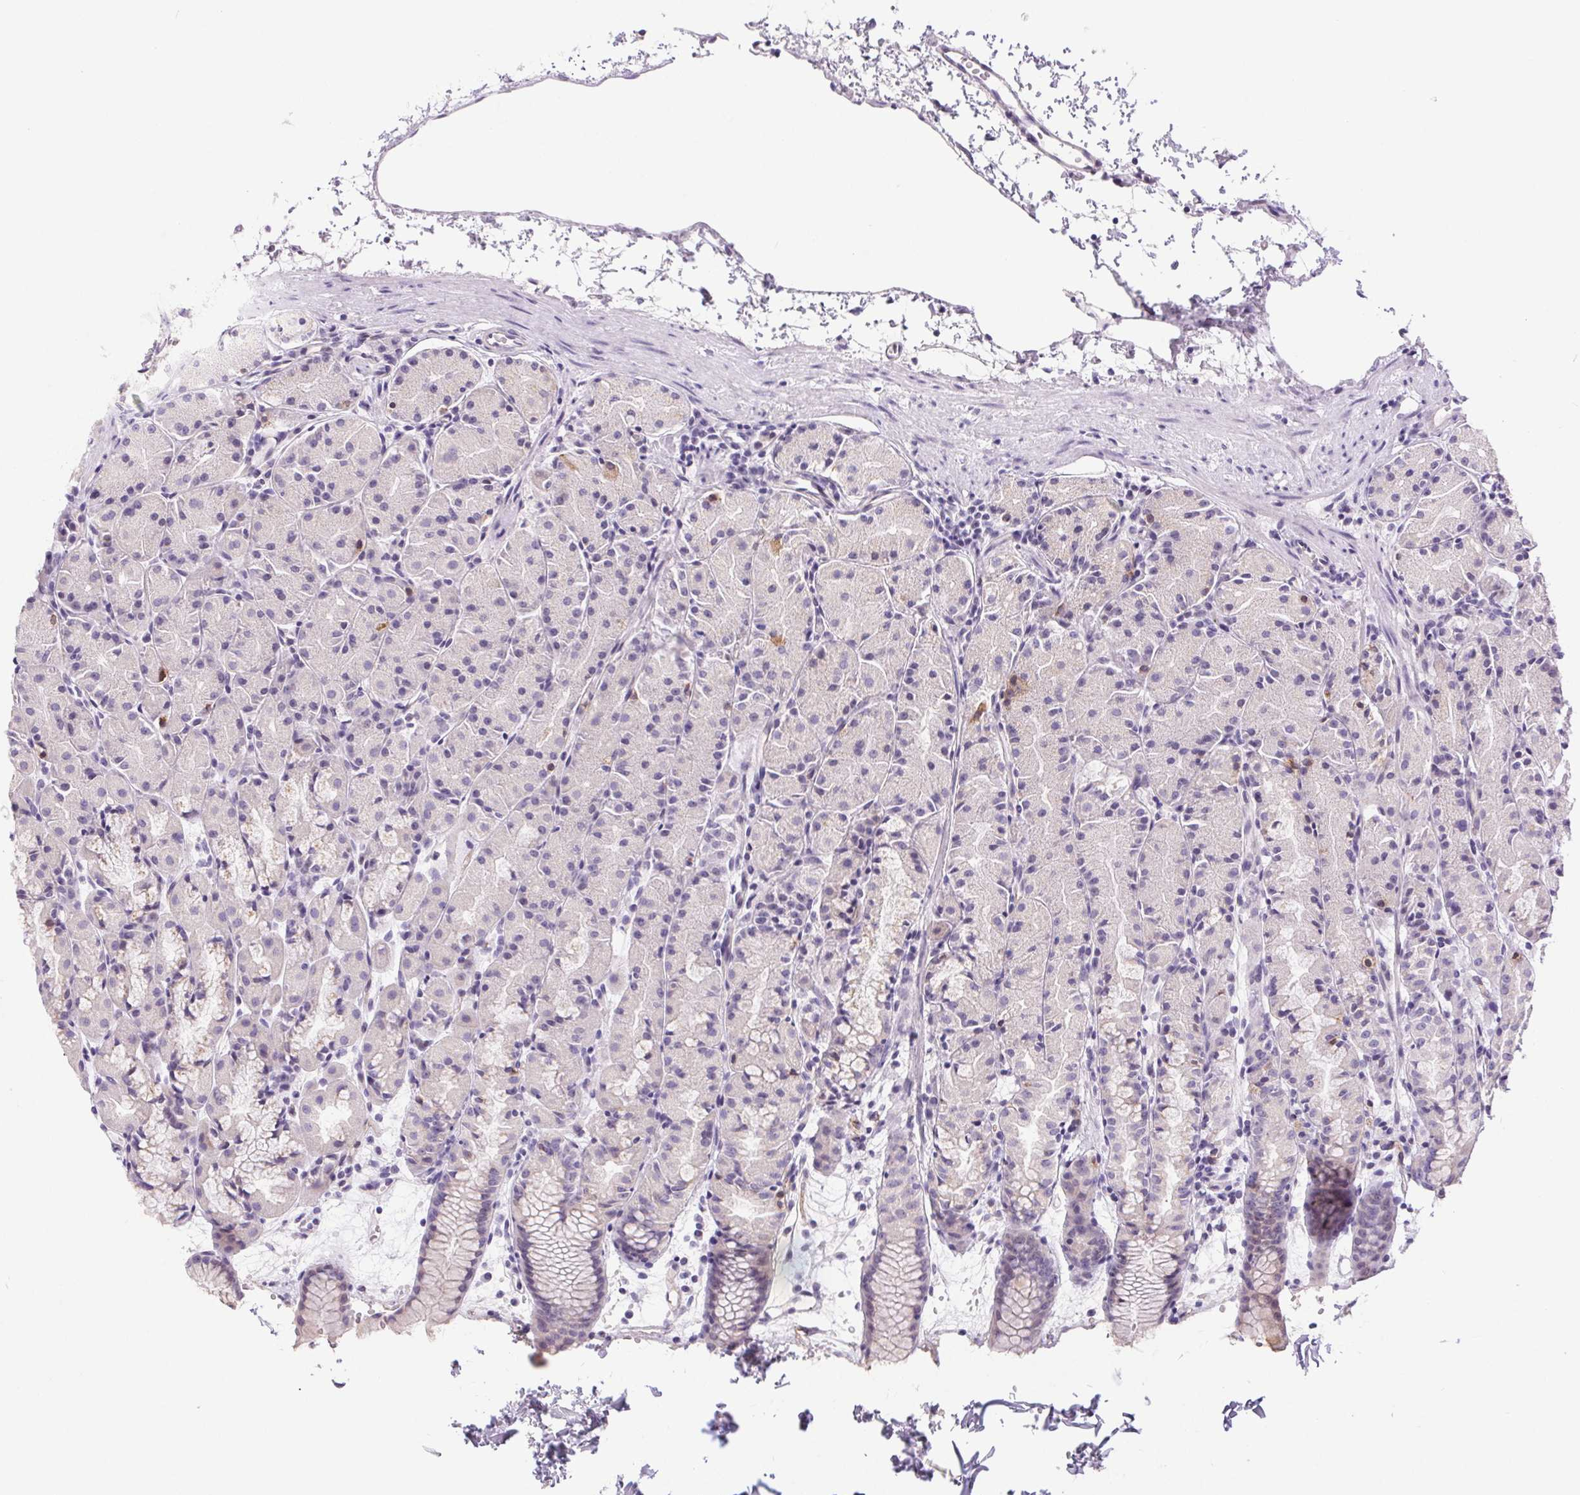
{"staining": {"intensity": "weak", "quantity": "<25%", "location": "cytoplasmic/membranous"}, "tissue": "stomach", "cell_type": "Glandular cells", "image_type": "normal", "snomed": [{"axis": "morphology", "description": "Normal tissue, NOS"}, {"axis": "topography", "description": "Stomach, upper"}], "caption": "A micrograph of human stomach is negative for staining in glandular cells. (DAB (3,3'-diaminobenzidine) immunohistochemistry (IHC) with hematoxylin counter stain).", "gene": "ERP27", "patient": {"sex": "male", "age": 47}}